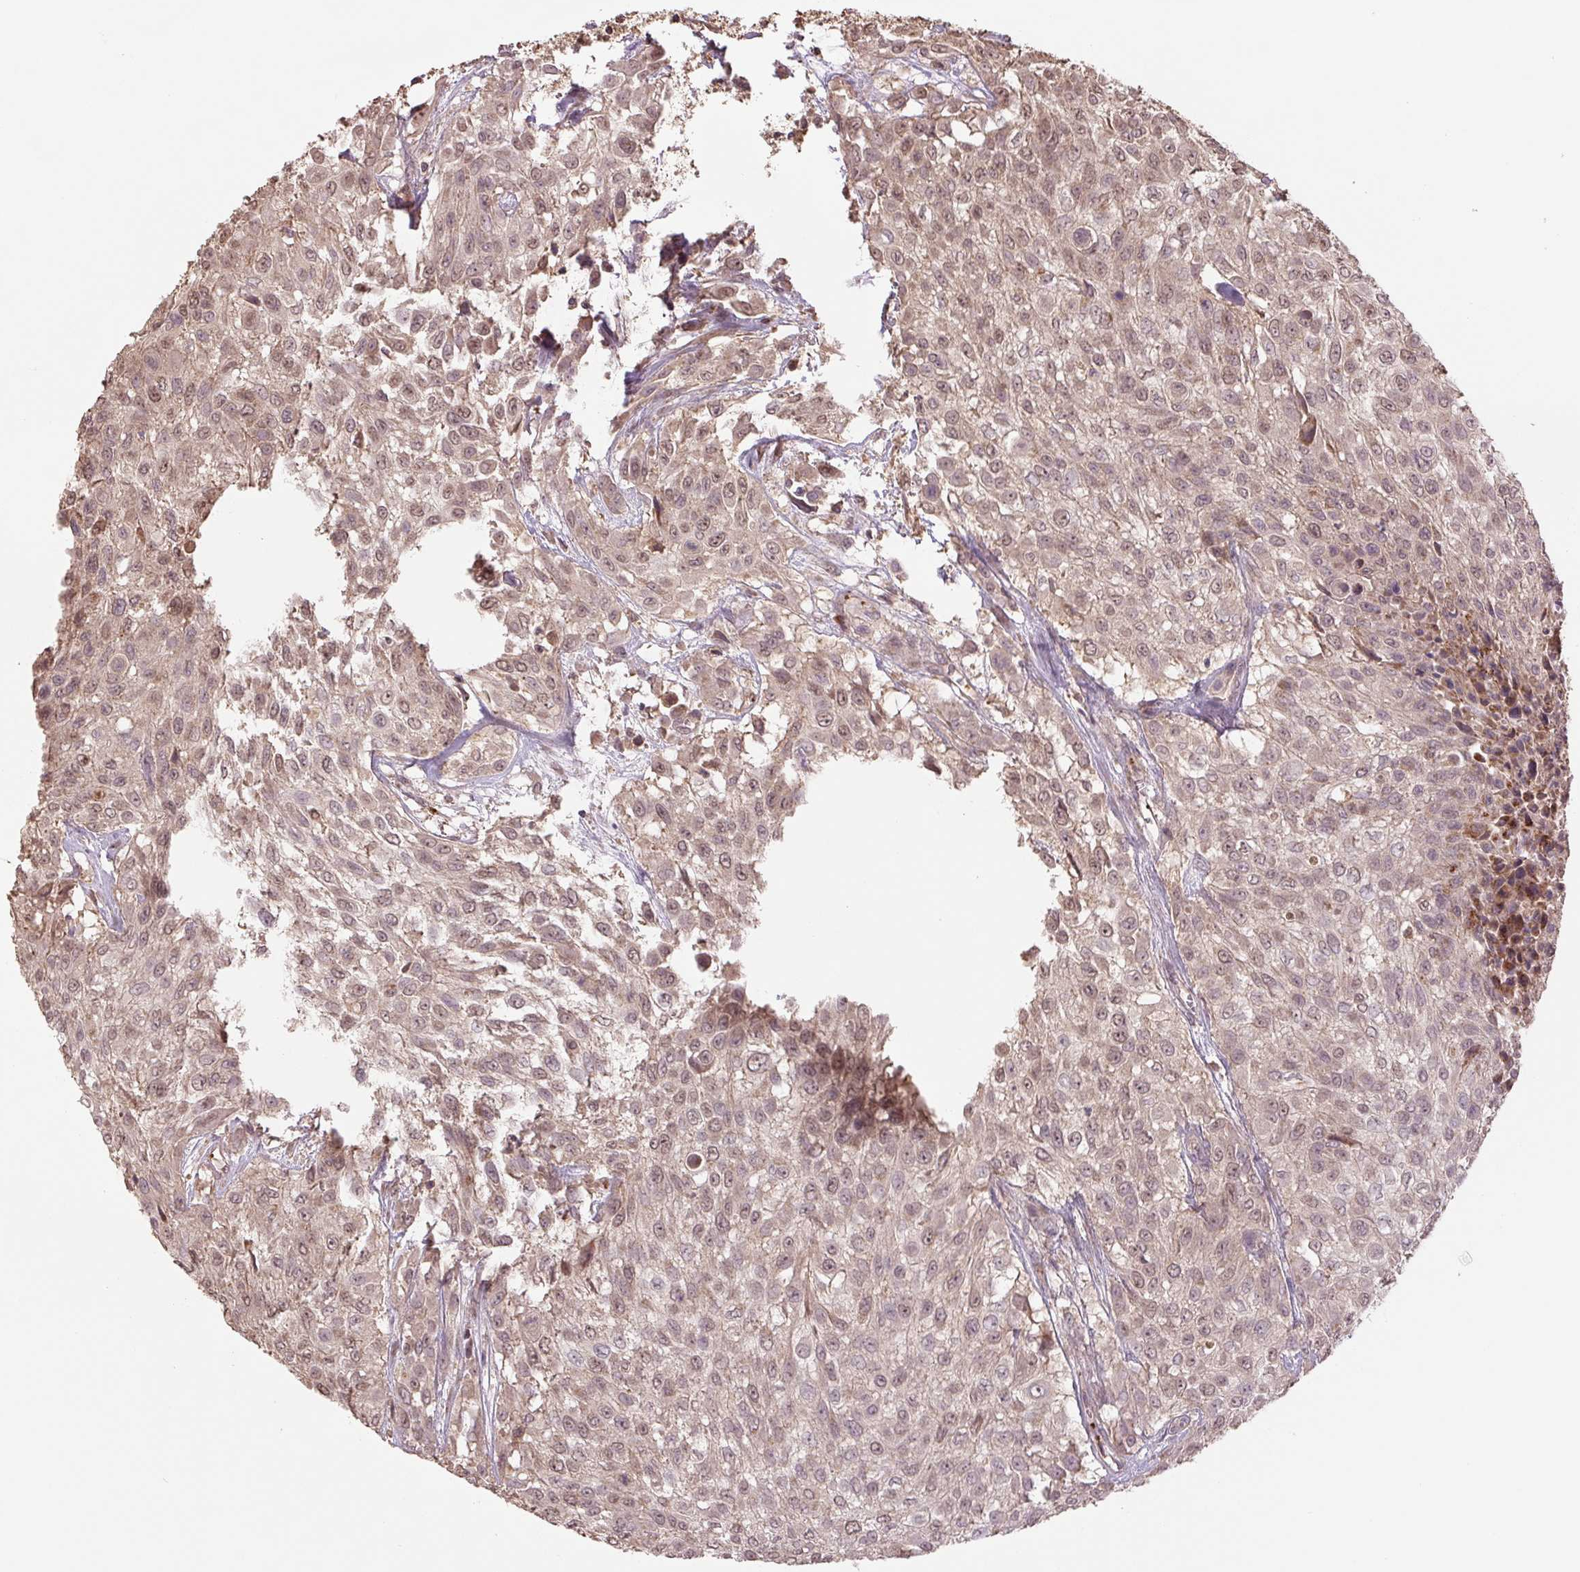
{"staining": {"intensity": "weak", "quantity": ">75%", "location": "cytoplasmic/membranous,nuclear"}, "tissue": "urothelial cancer", "cell_type": "Tumor cells", "image_type": "cancer", "snomed": [{"axis": "morphology", "description": "Urothelial carcinoma, High grade"}, {"axis": "topography", "description": "Urinary bladder"}], "caption": "Immunohistochemistry staining of urothelial cancer, which displays low levels of weak cytoplasmic/membranous and nuclear positivity in approximately >75% of tumor cells indicating weak cytoplasmic/membranous and nuclear protein staining. The staining was performed using DAB (brown) for protein detection and nuclei were counterstained in hematoxylin (blue).", "gene": "TMEM160", "patient": {"sex": "male", "age": 57}}